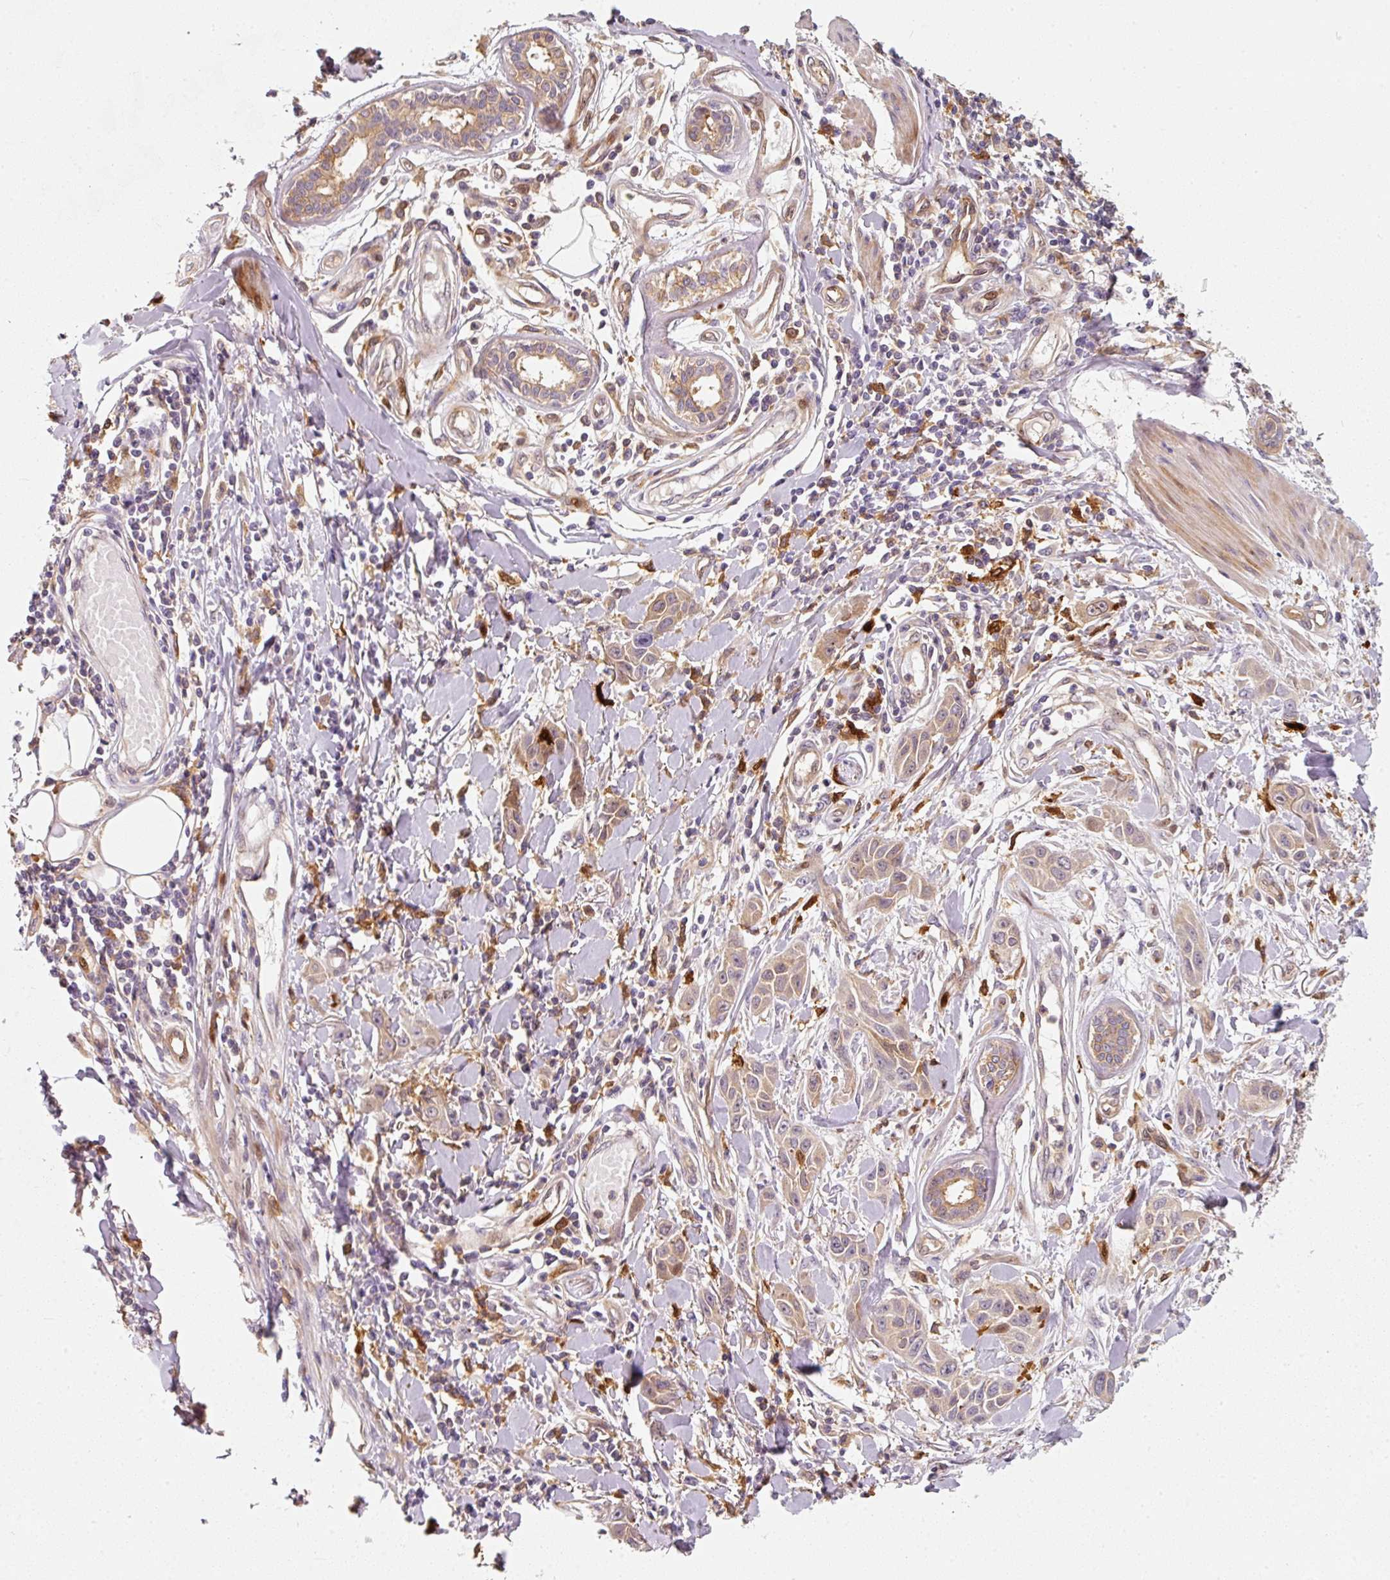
{"staining": {"intensity": "moderate", "quantity": "<25%", "location": "cytoplasmic/membranous,nuclear"}, "tissue": "skin cancer", "cell_type": "Tumor cells", "image_type": "cancer", "snomed": [{"axis": "morphology", "description": "Squamous cell carcinoma, NOS"}, {"axis": "topography", "description": "Skin"}], "caption": "Immunohistochemical staining of skin squamous cell carcinoma reveals moderate cytoplasmic/membranous and nuclear protein positivity in about <25% of tumor cells.", "gene": "IQGAP2", "patient": {"sex": "female", "age": 69}}